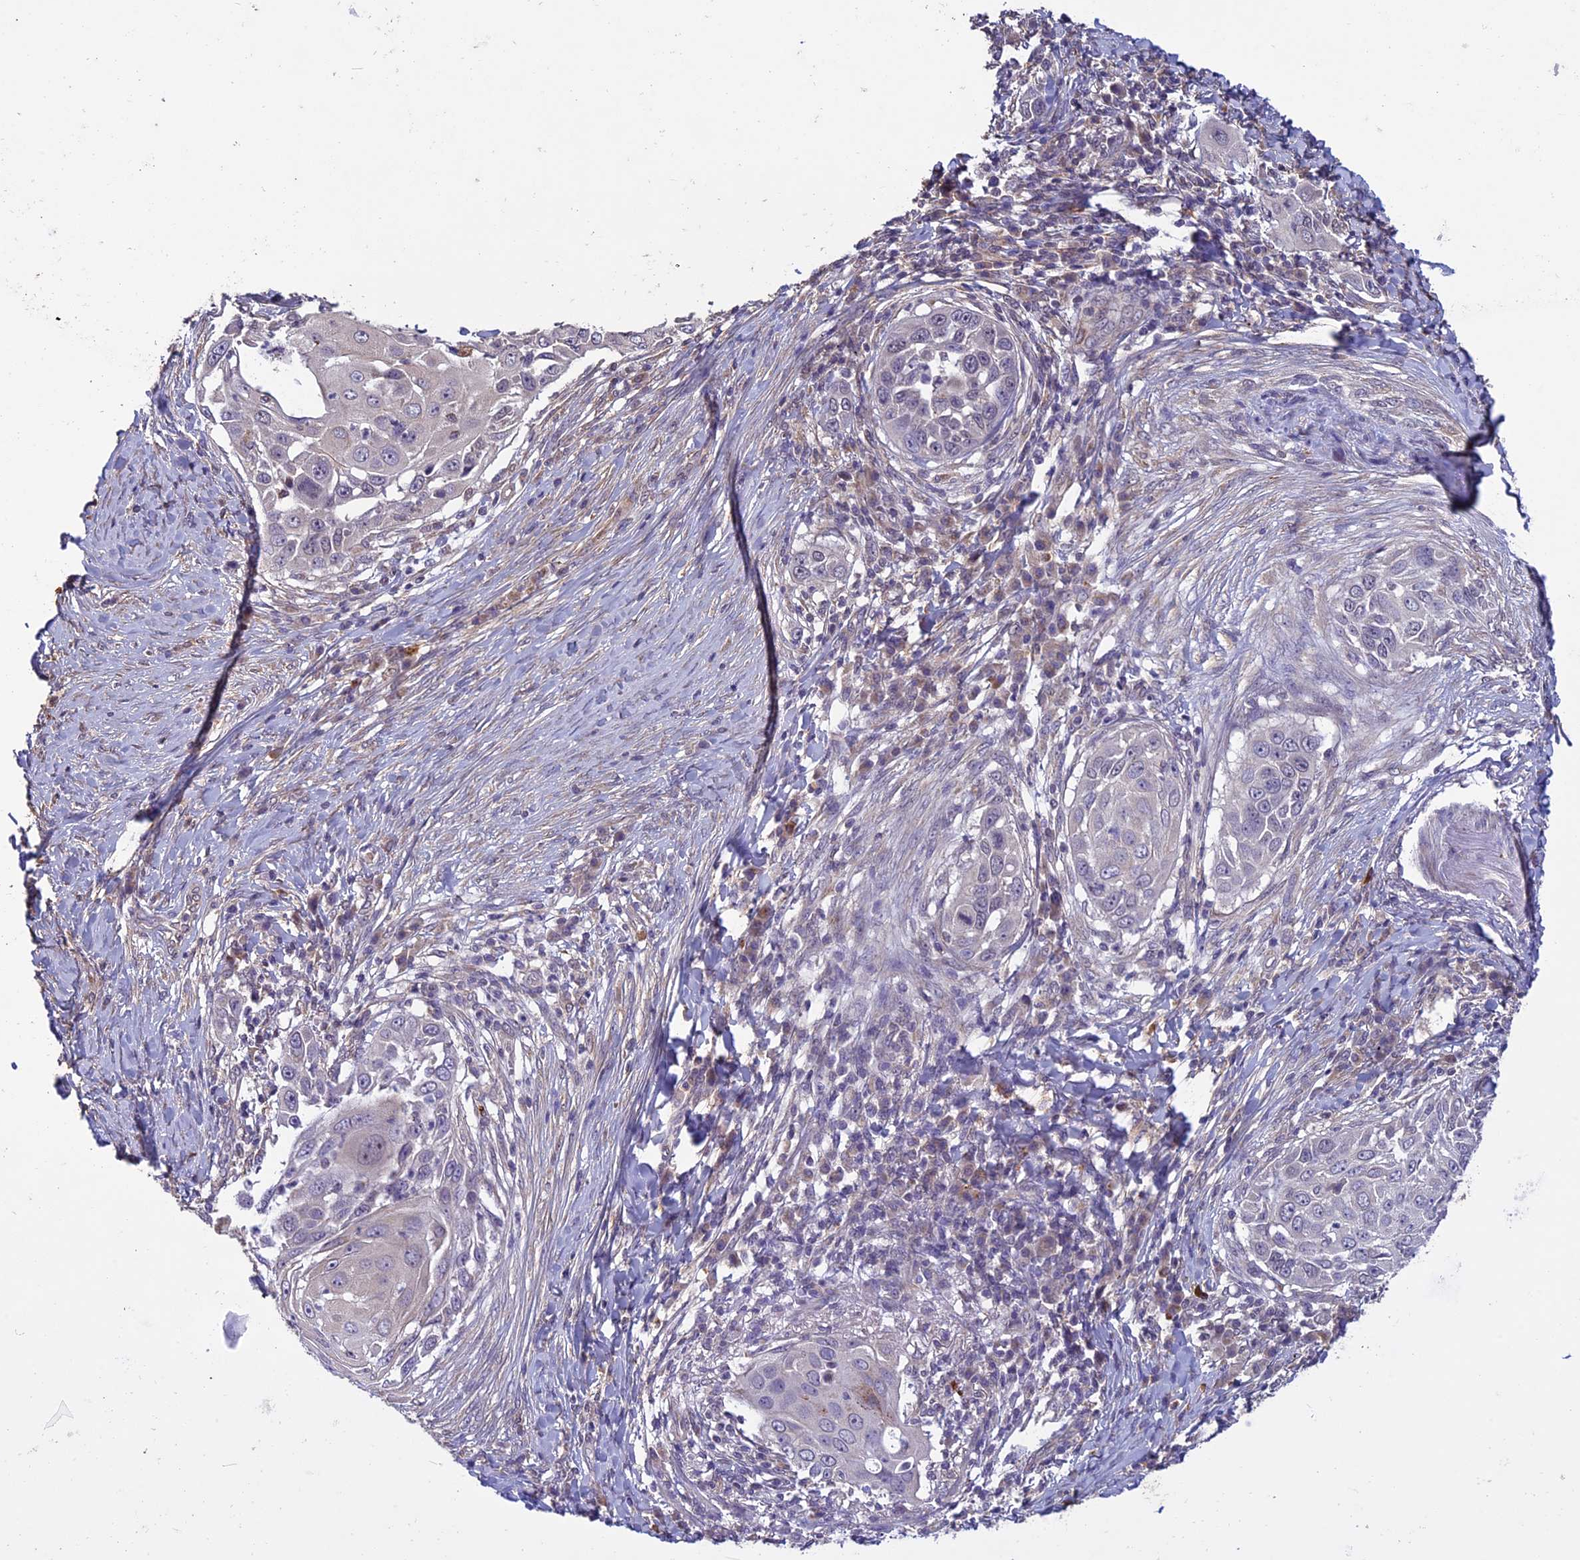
{"staining": {"intensity": "negative", "quantity": "none", "location": "none"}, "tissue": "skin cancer", "cell_type": "Tumor cells", "image_type": "cancer", "snomed": [{"axis": "morphology", "description": "Squamous cell carcinoma, NOS"}, {"axis": "topography", "description": "Skin"}], "caption": "Human skin cancer stained for a protein using immunohistochemistry demonstrates no expression in tumor cells.", "gene": "C3orf70", "patient": {"sex": "female", "age": 44}}